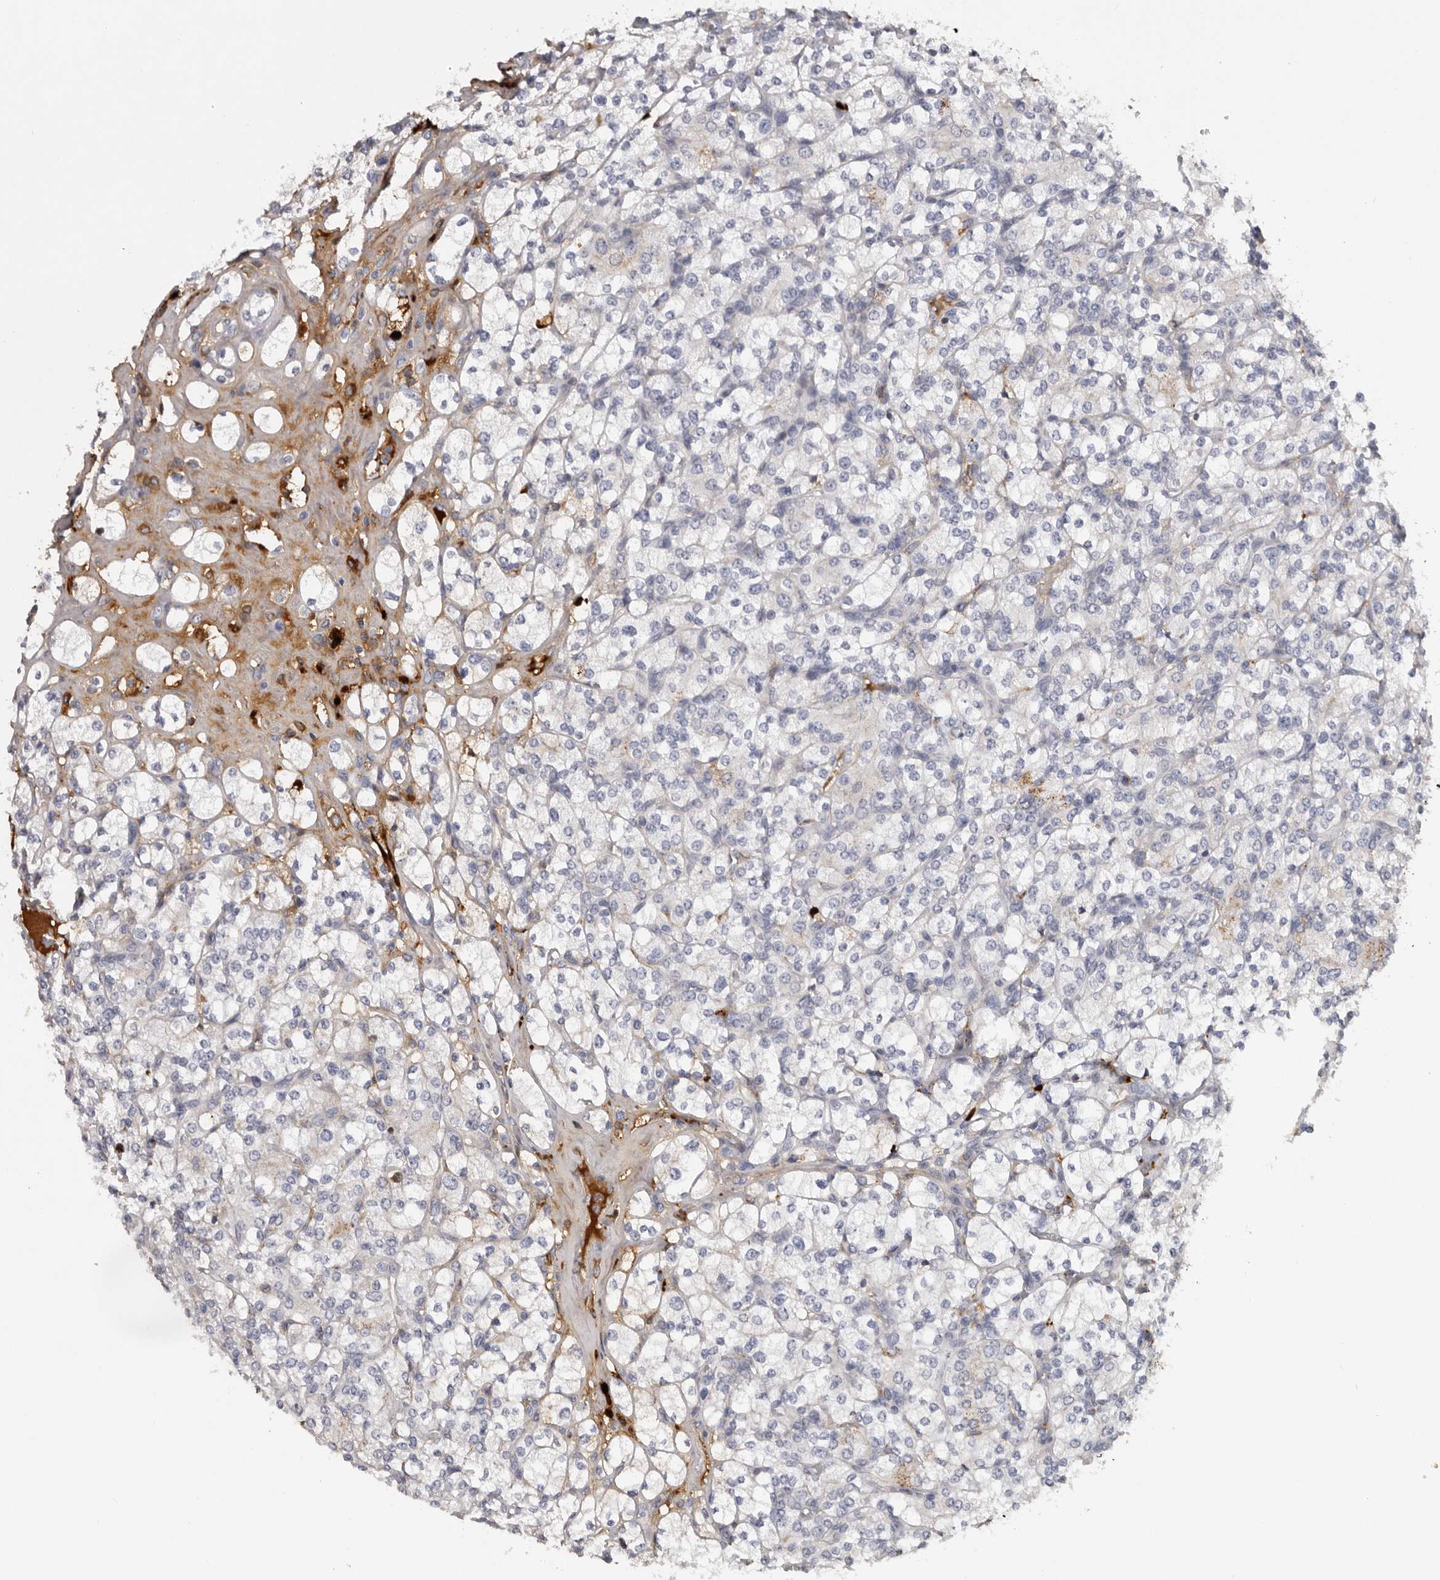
{"staining": {"intensity": "moderate", "quantity": "<25%", "location": "cytoplasmic/membranous"}, "tissue": "renal cancer", "cell_type": "Tumor cells", "image_type": "cancer", "snomed": [{"axis": "morphology", "description": "Adenocarcinoma, NOS"}, {"axis": "topography", "description": "Kidney"}], "caption": "IHC image of neoplastic tissue: renal adenocarcinoma stained using immunohistochemistry (IHC) reveals low levels of moderate protein expression localized specifically in the cytoplasmic/membranous of tumor cells, appearing as a cytoplasmic/membranous brown color.", "gene": "KLHL38", "patient": {"sex": "male", "age": 77}}